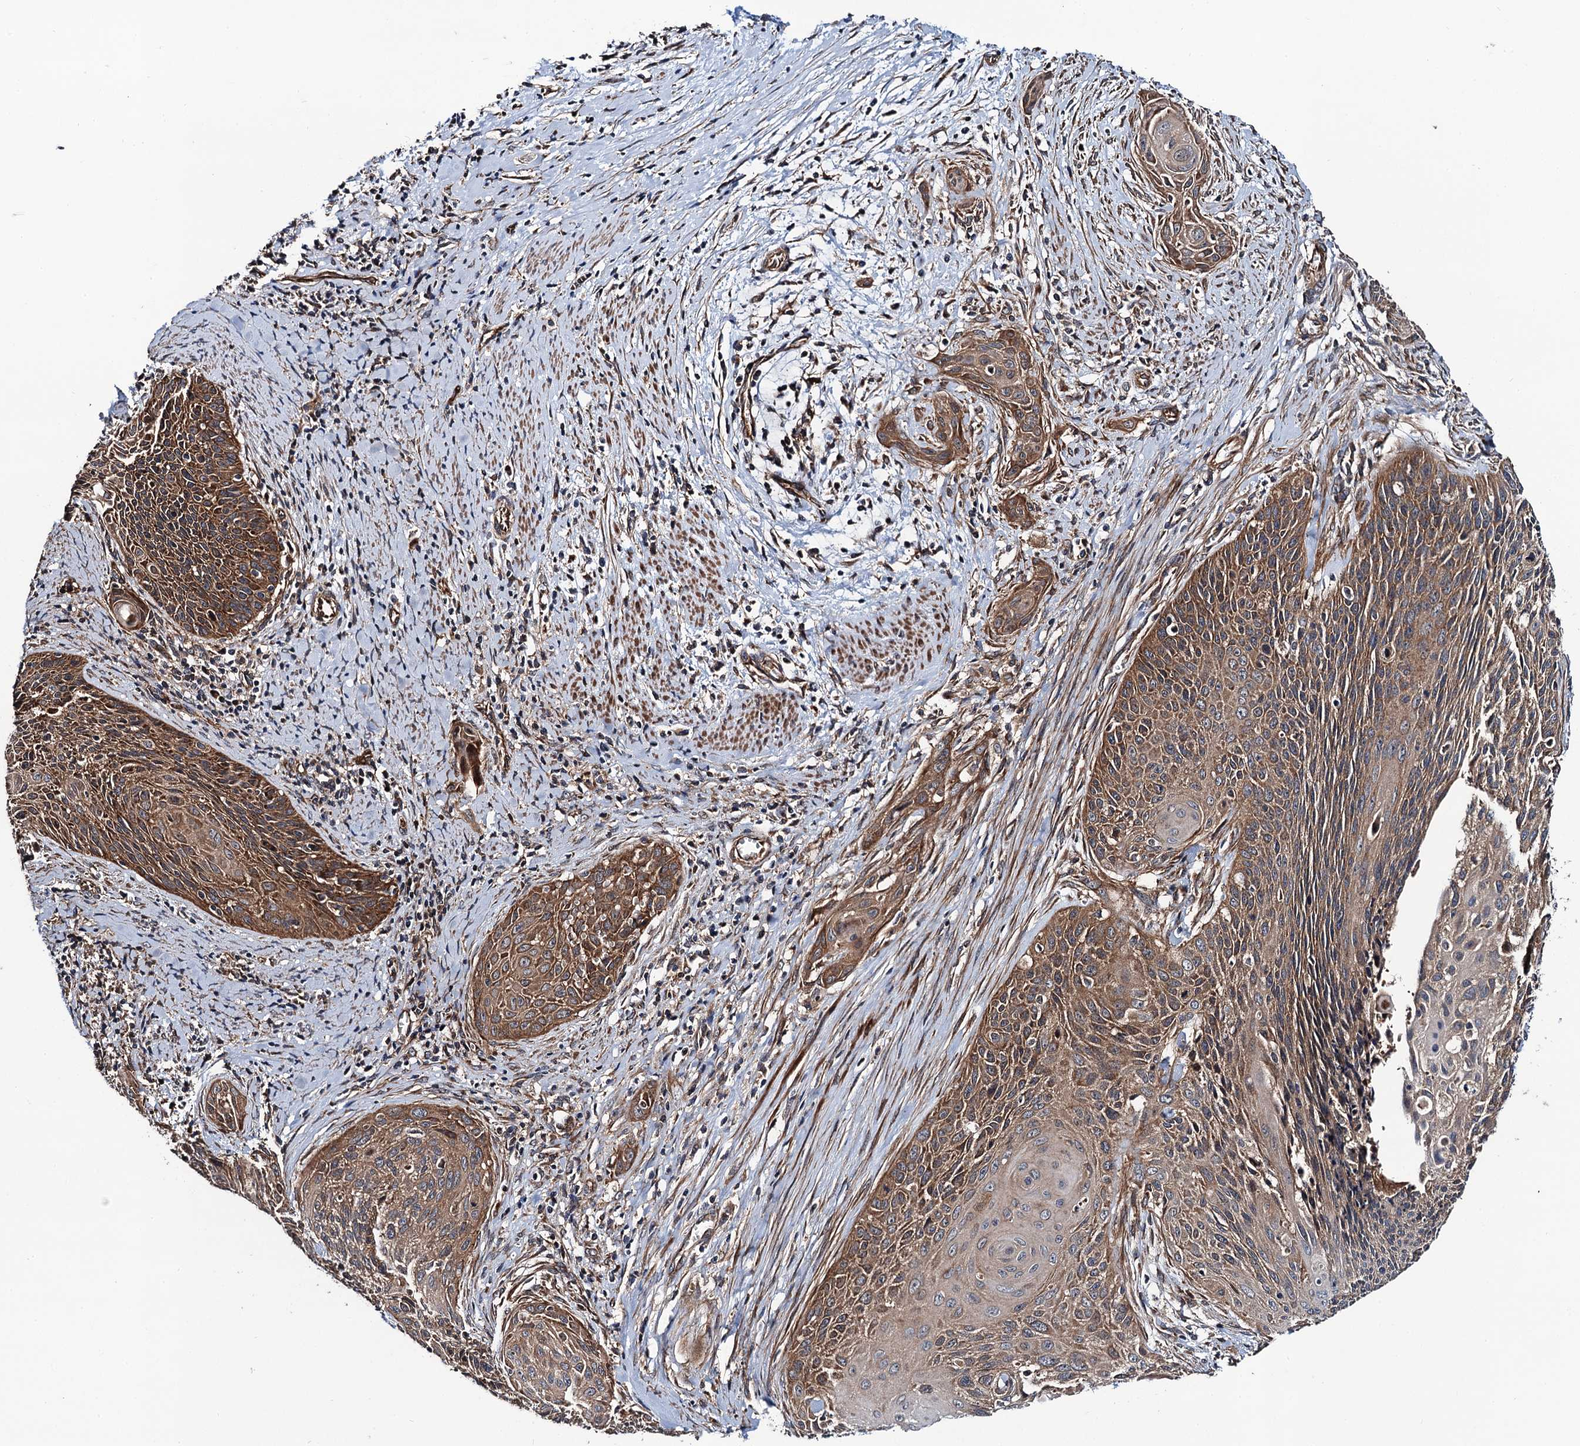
{"staining": {"intensity": "moderate", "quantity": ">75%", "location": "cytoplasmic/membranous"}, "tissue": "cervical cancer", "cell_type": "Tumor cells", "image_type": "cancer", "snomed": [{"axis": "morphology", "description": "Squamous cell carcinoma, NOS"}, {"axis": "topography", "description": "Cervix"}], "caption": "Moderate cytoplasmic/membranous staining for a protein is identified in approximately >75% of tumor cells of cervical squamous cell carcinoma using immunohistochemistry (IHC).", "gene": "NEK1", "patient": {"sex": "female", "age": 55}}